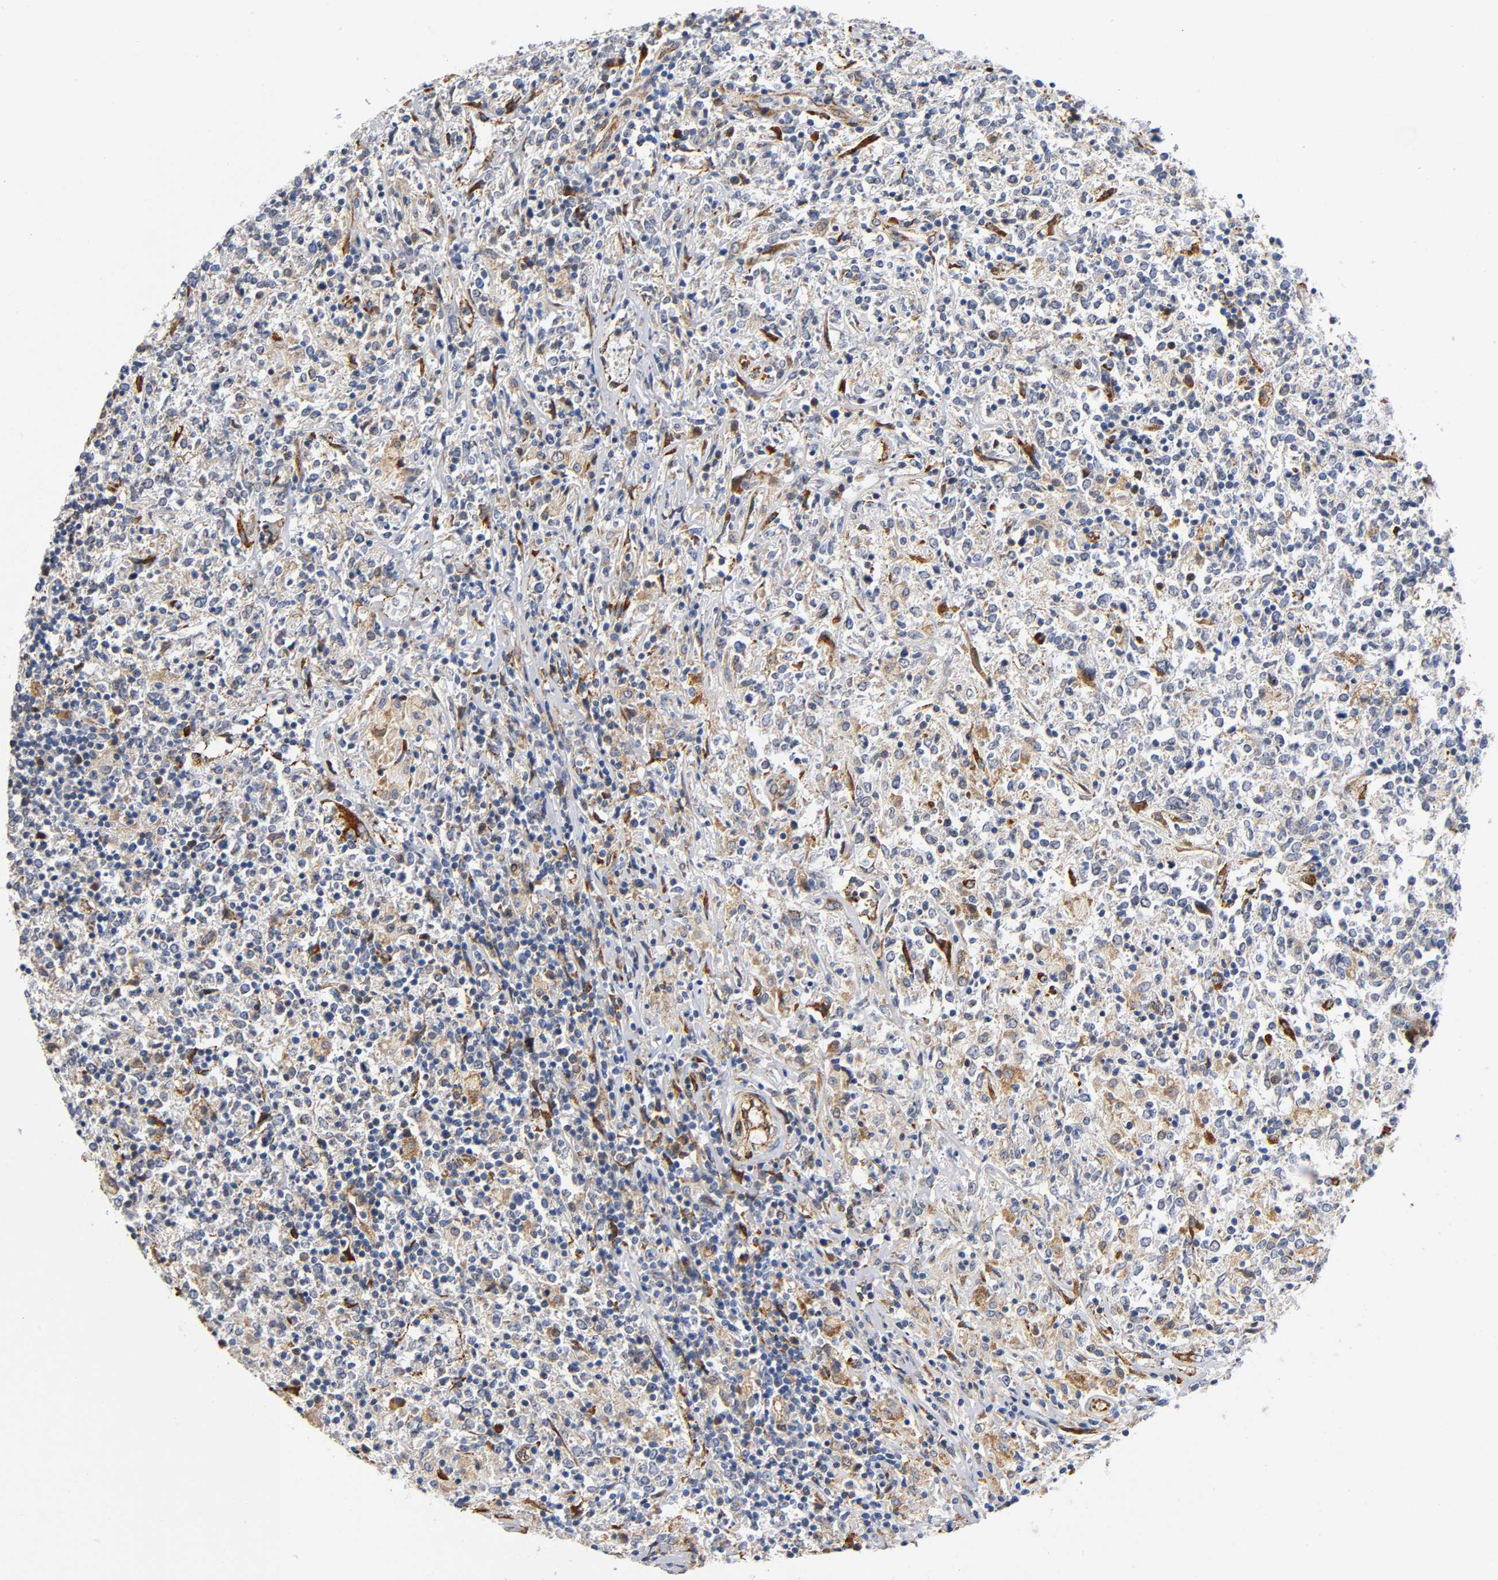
{"staining": {"intensity": "weak", "quantity": ">75%", "location": "cytoplasmic/membranous"}, "tissue": "lymphoma", "cell_type": "Tumor cells", "image_type": "cancer", "snomed": [{"axis": "morphology", "description": "Malignant lymphoma, non-Hodgkin's type, High grade"}, {"axis": "topography", "description": "Lymph node"}], "caption": "Lymphoma tissue displays weak cytoplasmic/membranous staining in approximately >75% of tumor cells", "gene": "SOS2", "patient": {"sex": "female", "age": 84}}